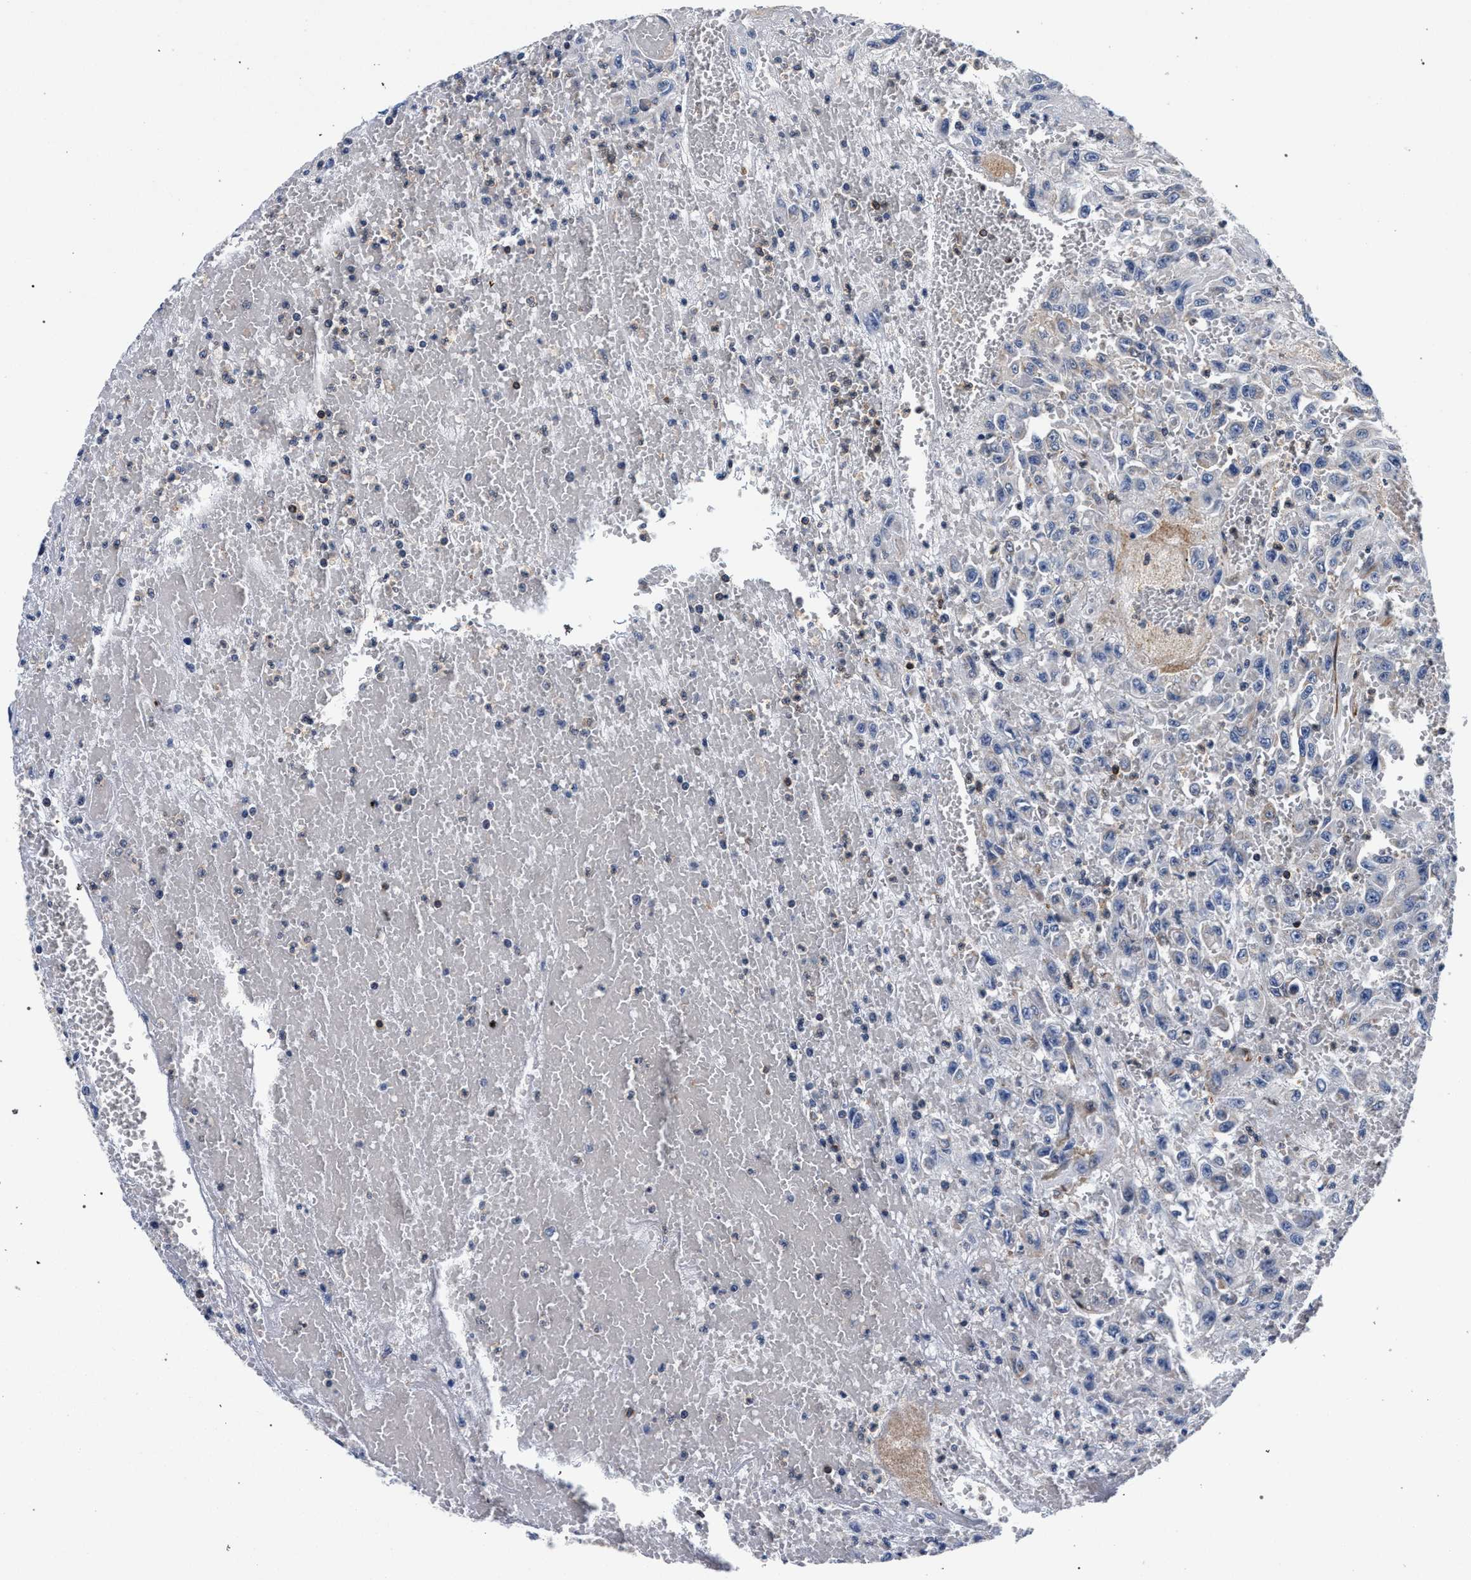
{"staining": {"intensity": "negative", "quantity": "none", "location": "none"}, "tissue": "urothelial cancer", "cell_type": "Tumor cells", "image_type": "cancer", "snomed": [{"axis": "morphology", "description": "Urothelial carcinoma, High grade"}, {"axis": "topography", "description": "Urinary bladder"}], "caption": "An image of human urothelial cancer is negative for staining in tumor cells.", "gene": "LASP1", "patient": {"sex": "male", "age": 46}}